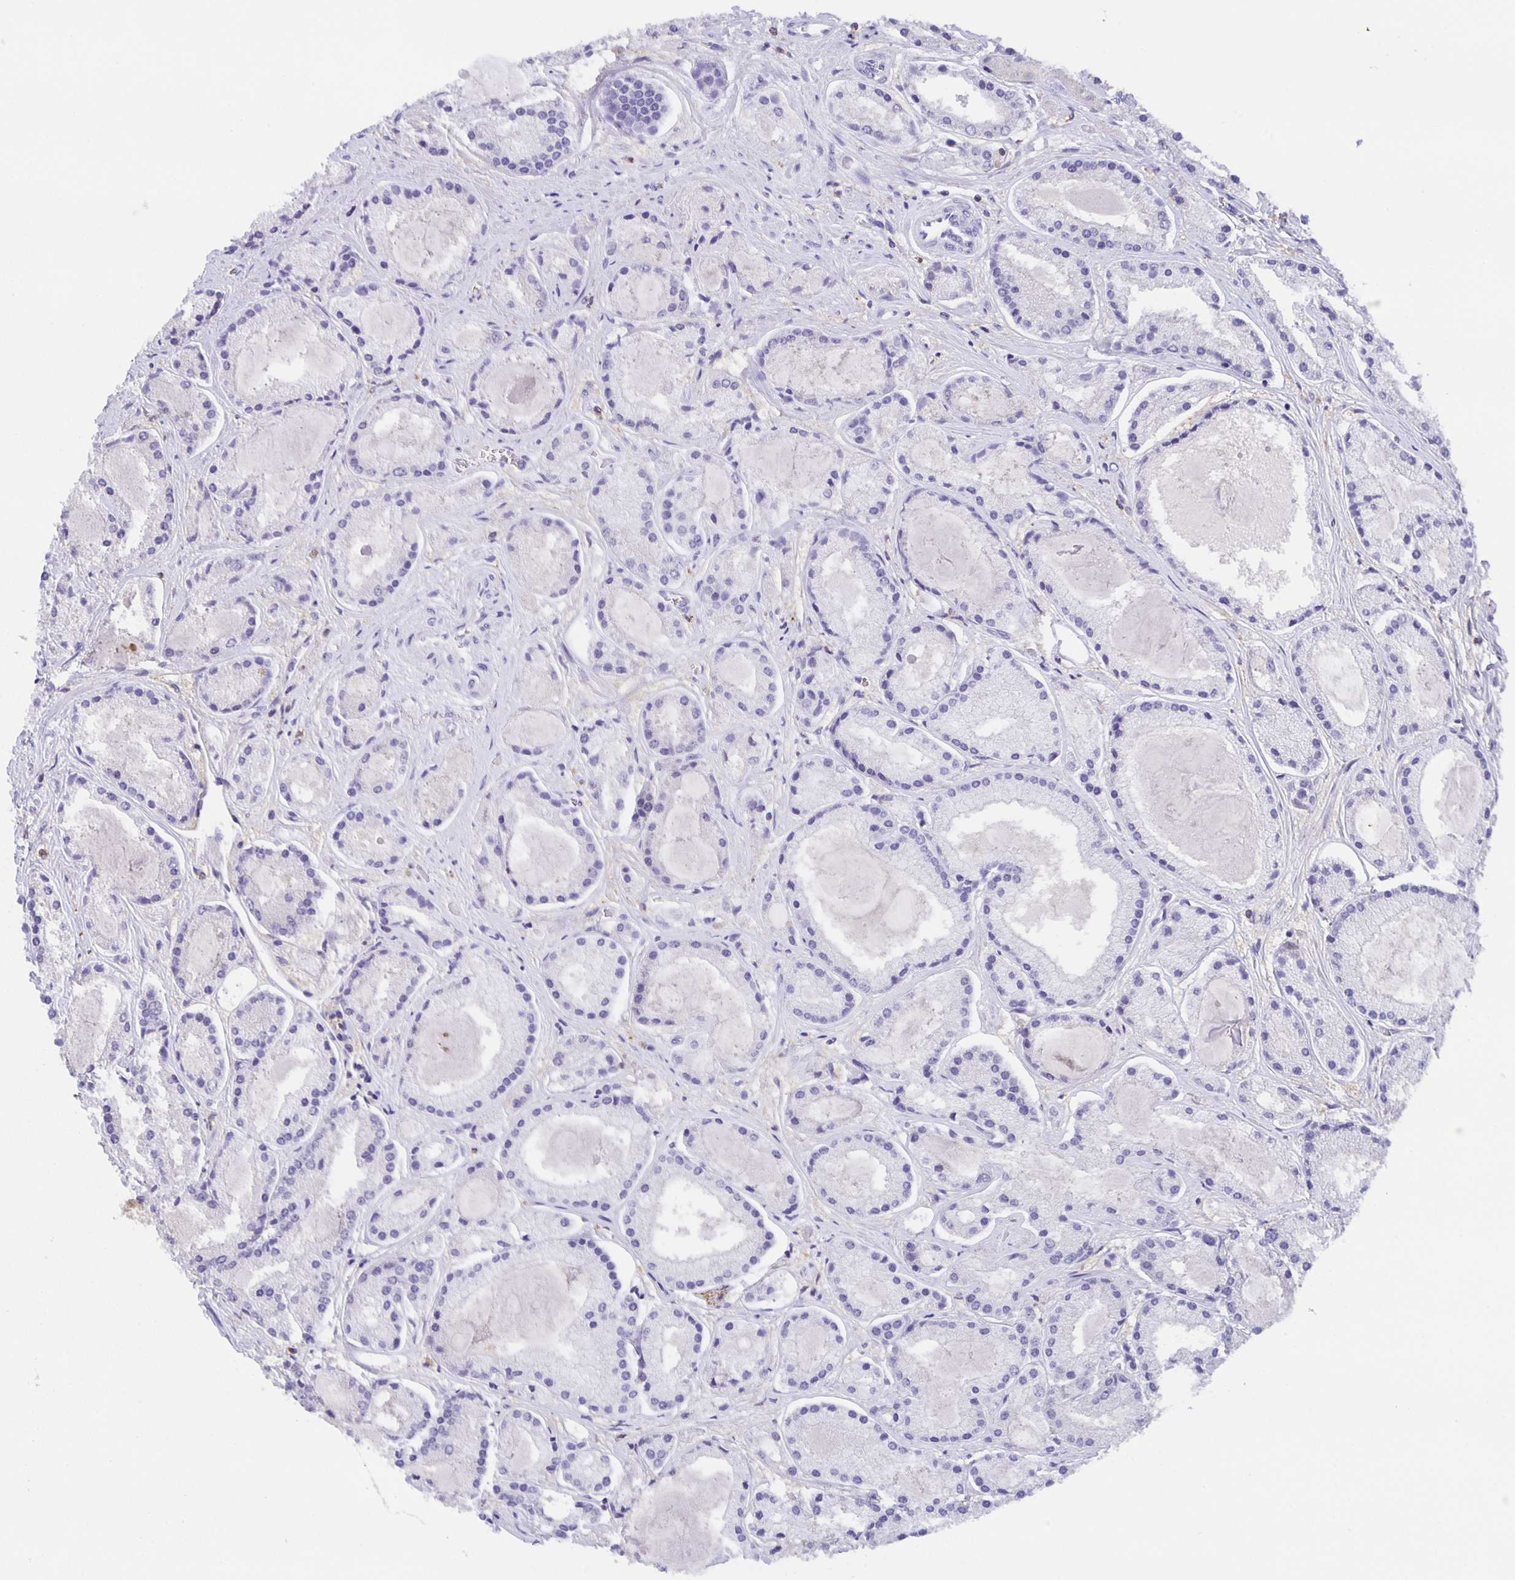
{"staining": {"intensity": "negative", "quantity": "none", "location": "none"}, "tissue": "prostate cancer", "cell_type": "Tumor cells", "image_type": "cancer", "snomed": [{"axis": "morphology", "description": "Adenocarcinoma, High grade"}, {"axis": "topography", "description": "Prostate"}], "caption": "Tumor cells are negative for protein expression in human prostate cancer.", "gene": "MARCHF6", "patient": {"sex": "male", "age": 67}}